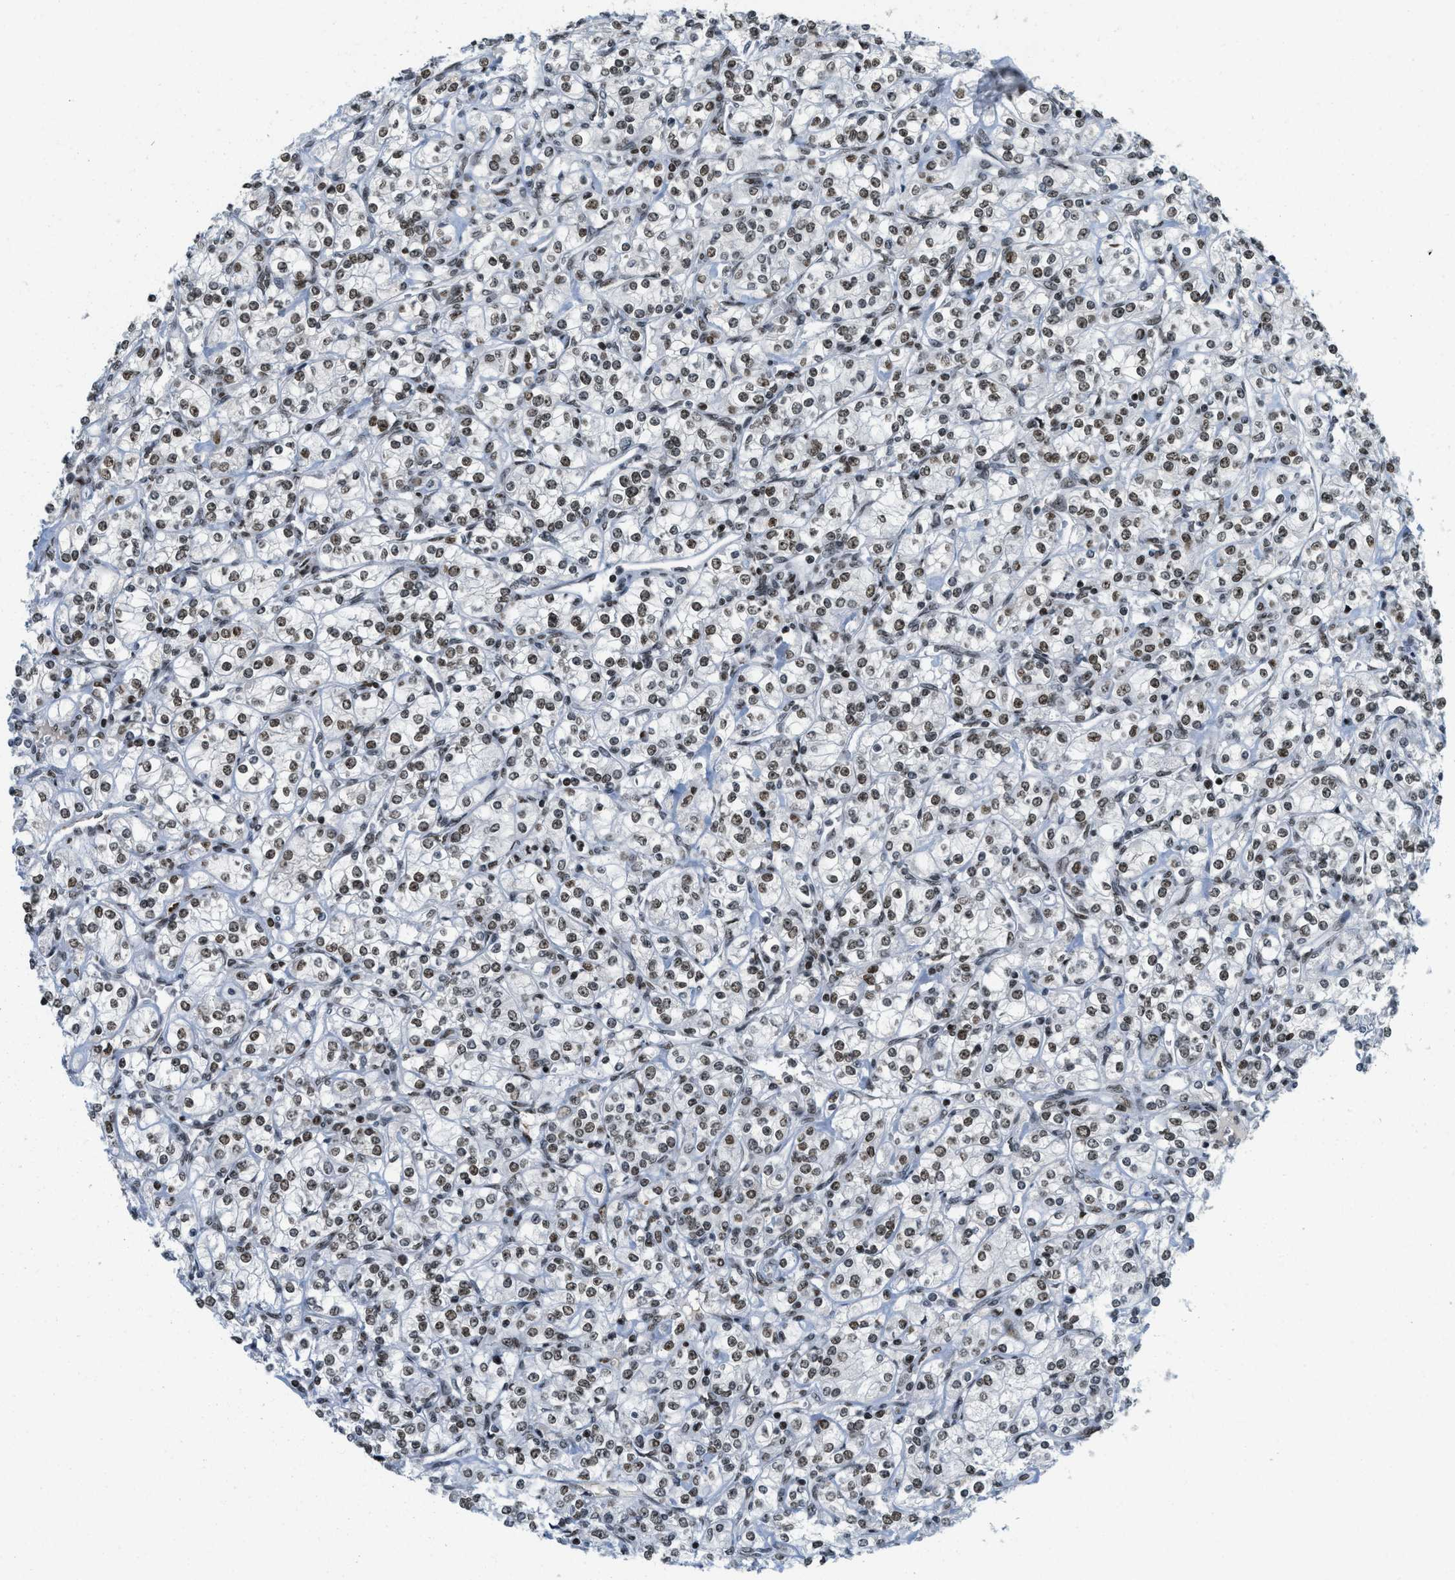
{"staining": {"intensity": "moderate", "quantity": ">75%", "location": "nuclear"}, "tissue": "renal cancer", "cell_type": "Tumor cells", "image_type": "cancer", "snomed": [{"axis": "morphology", "description": "Adenocarcinoma, NOS"}, {"axis": "topography", "description": "Kidney"}], "caption": "Immunohistochemistry photomicrograph of human renal adenocarcinoma stained for a protein (brown), which displays medium levels of moderate nuclear expression in approximately >75% of tumor cells.", "gene": "URB1", "patient": {"sex": "male", "age": 77}}